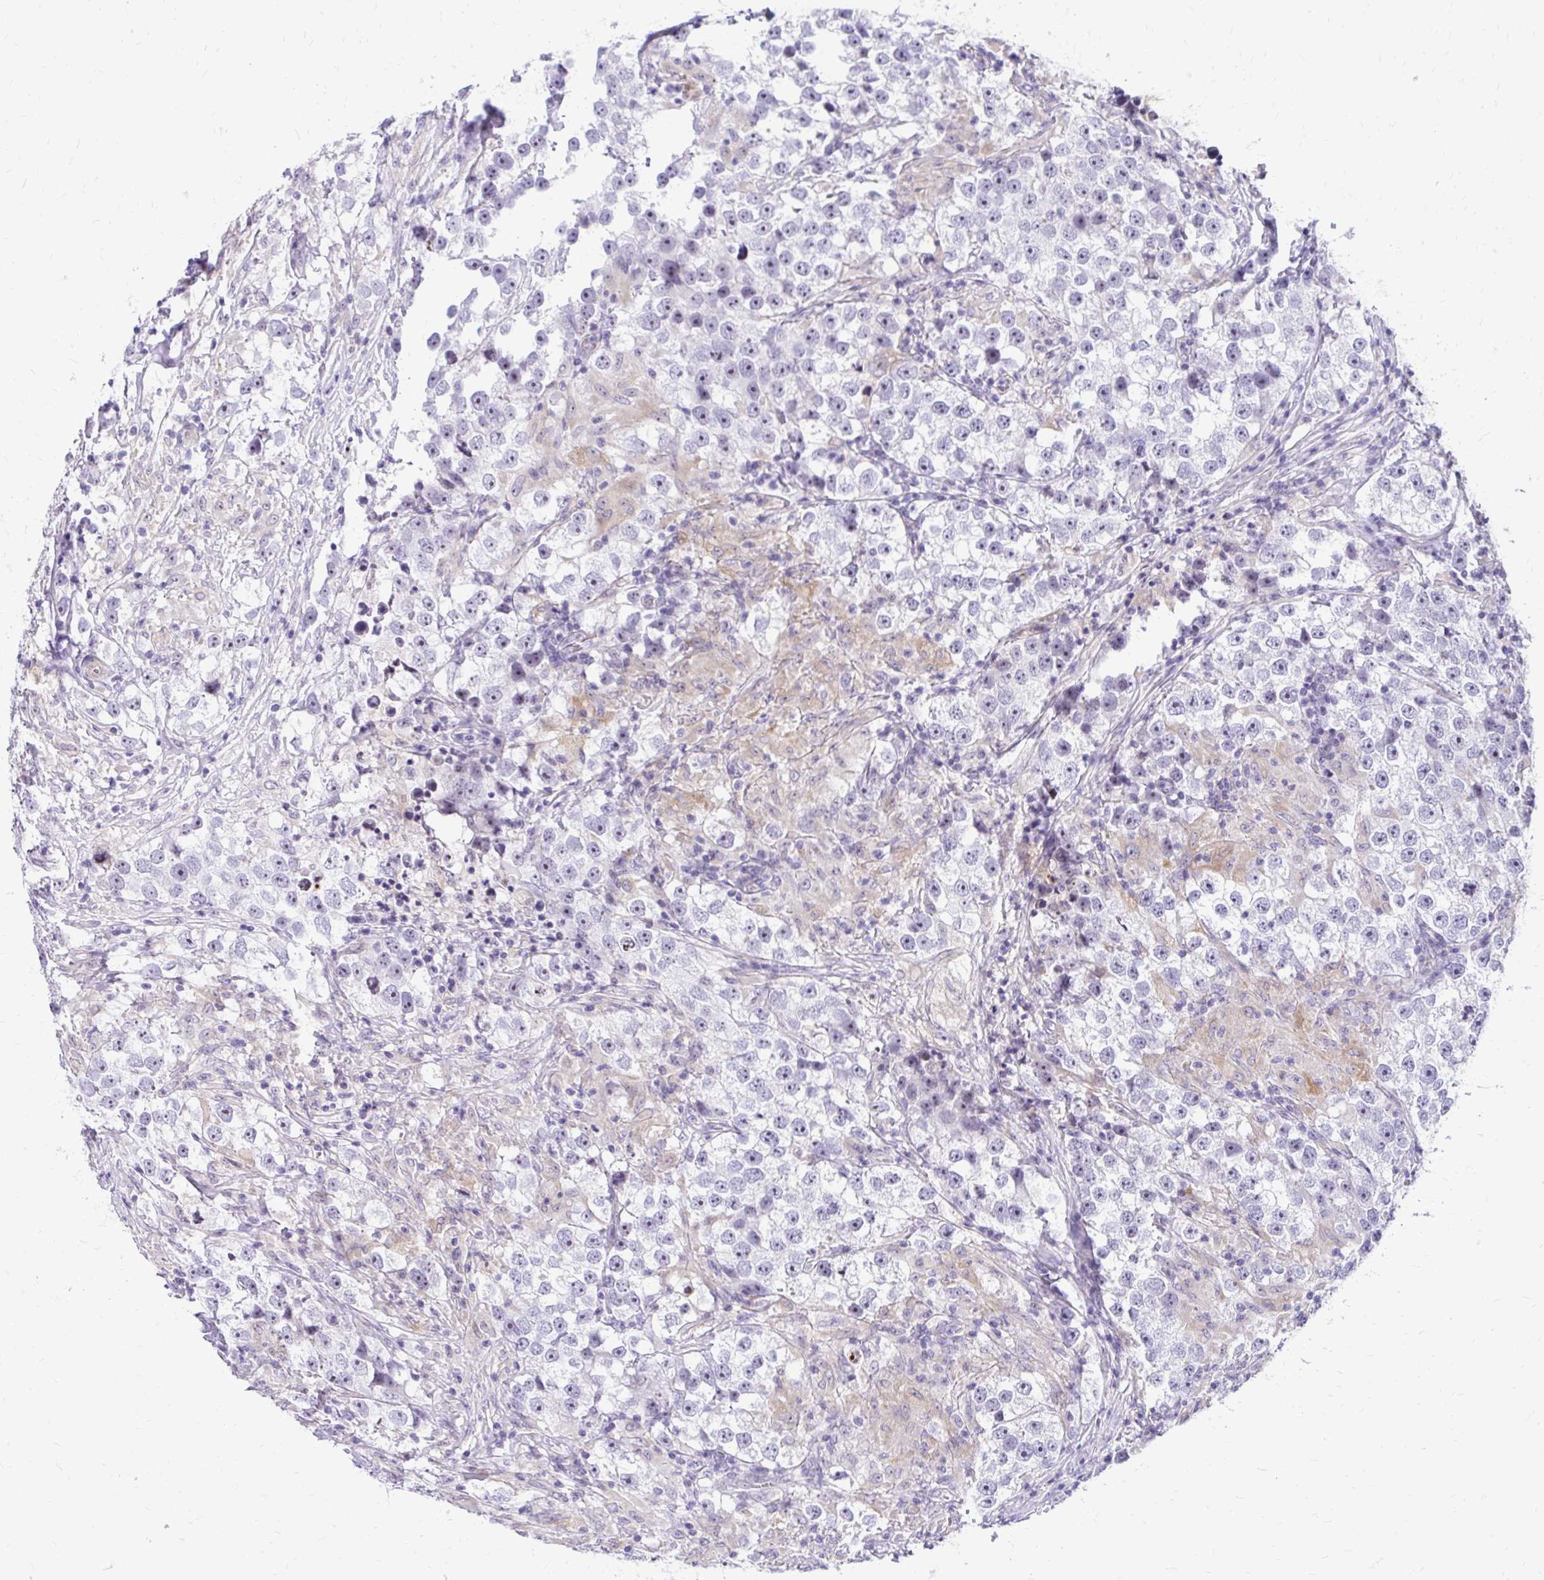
{"staining": {"intensity": "negative", "quantity": "none", "location": "none"}, "tissue": "testis cancer", "cell_type": "Tumor cells", "image_type": "cancer", "snomed": [{"axis": "morphology", "description": "Seminoma, NOS"}, {"axis": "topography", "description": "Testis"}], "caption": "IHC of human testis cancer (seminoma) exhibits no positivity in tumor cells.", "gene": "NIFK", "patient": {"sex": "male", "age": 46}}